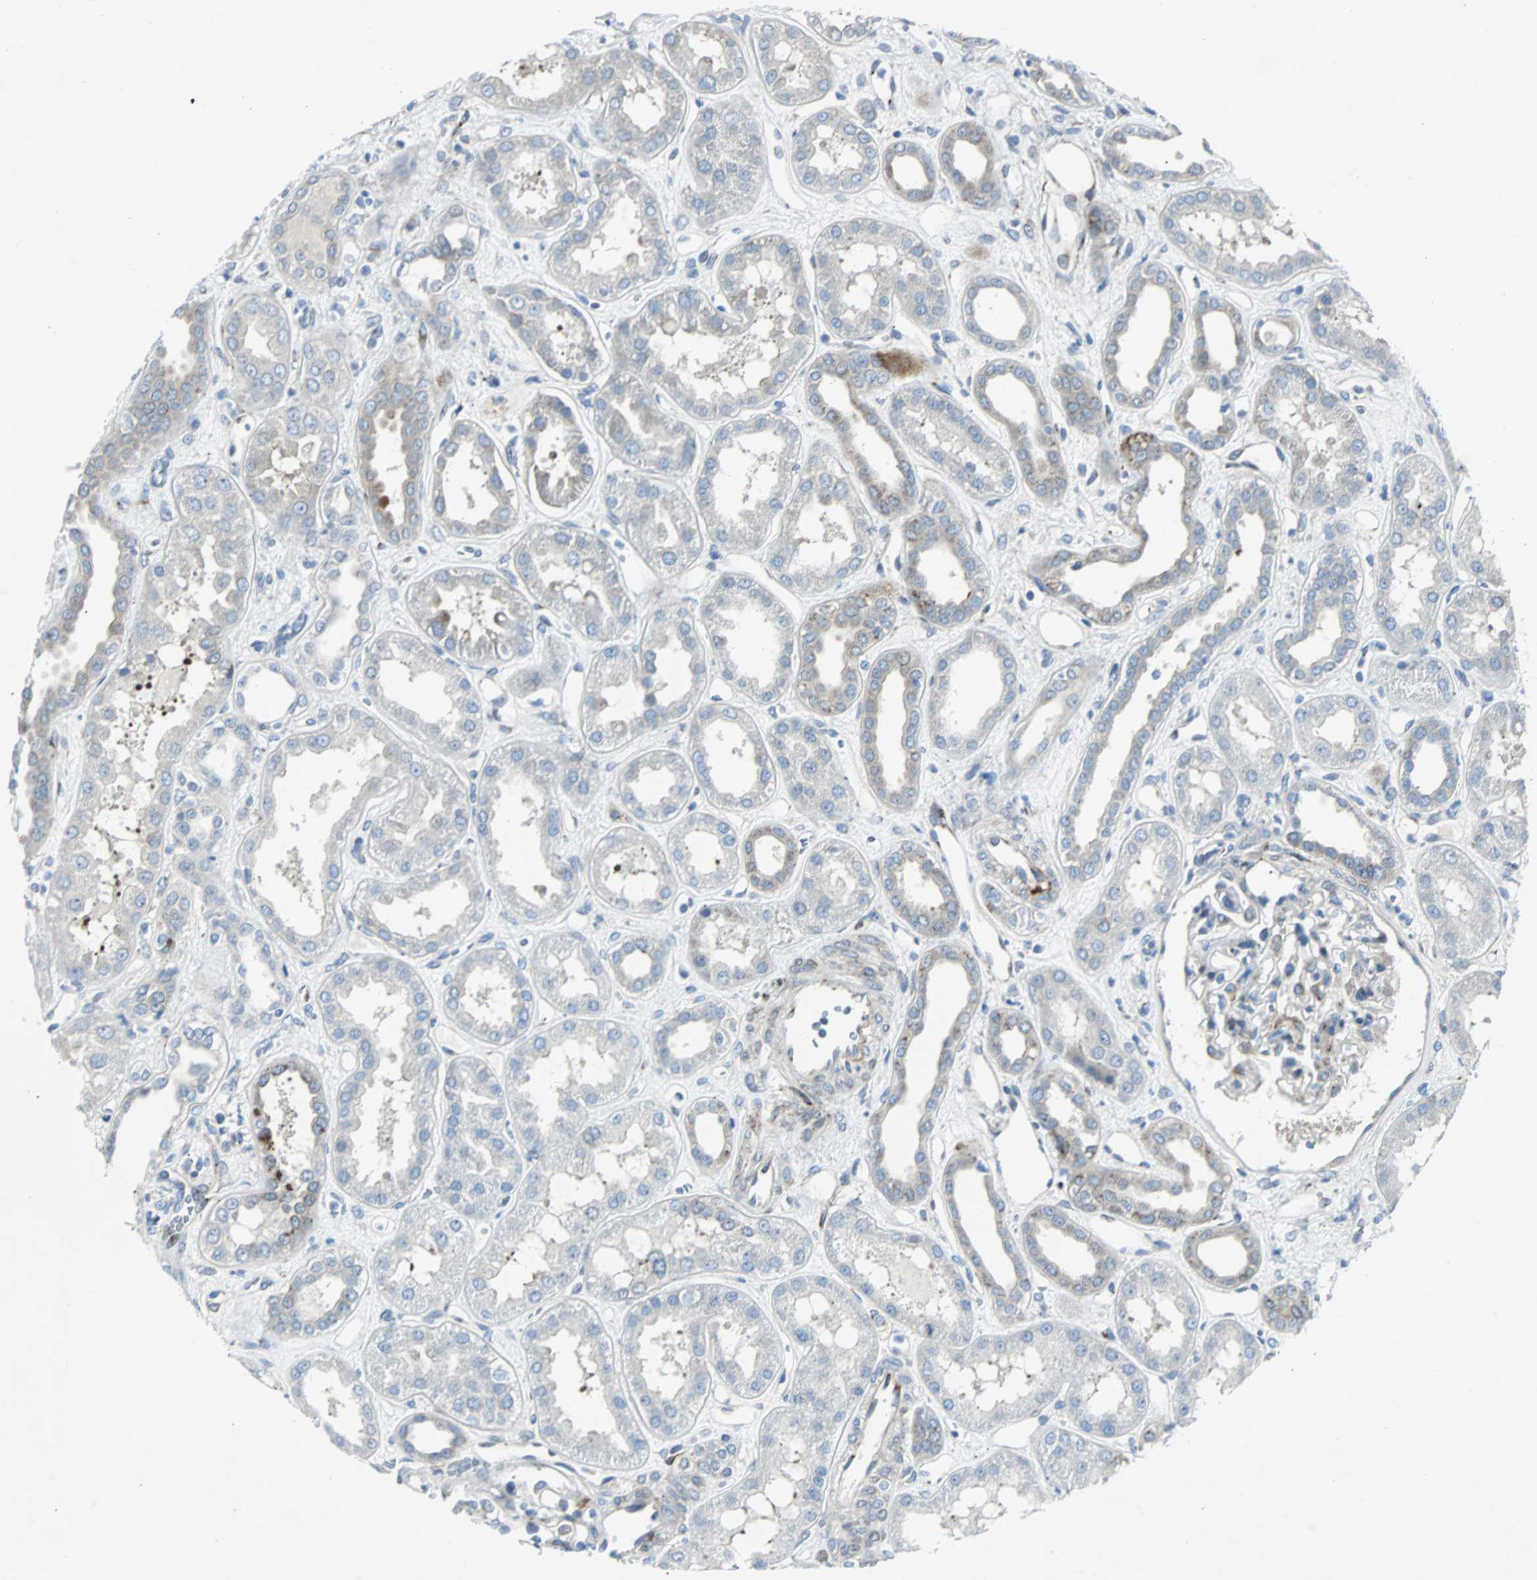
{"staining": {"intensity": "negative", "quantity": "none", "location": "none"}, "tissue": "kidney", "cell_type": "Cells in glomeruli", "image_type": "normal", "snomed": [{"axis": "morphology", "description": "Normal tissue, NOS"}, {"axis": "topography", "description": "Kidney"}], "caption": "The photomicrograph reveals no staining of cells in glomeruli in benign kidney. (DAB immunohistochemistry (IHC) with hematoxylin counter stain).", "gene": "BBC3", "patient": {"sex": "male", "age": 59}}